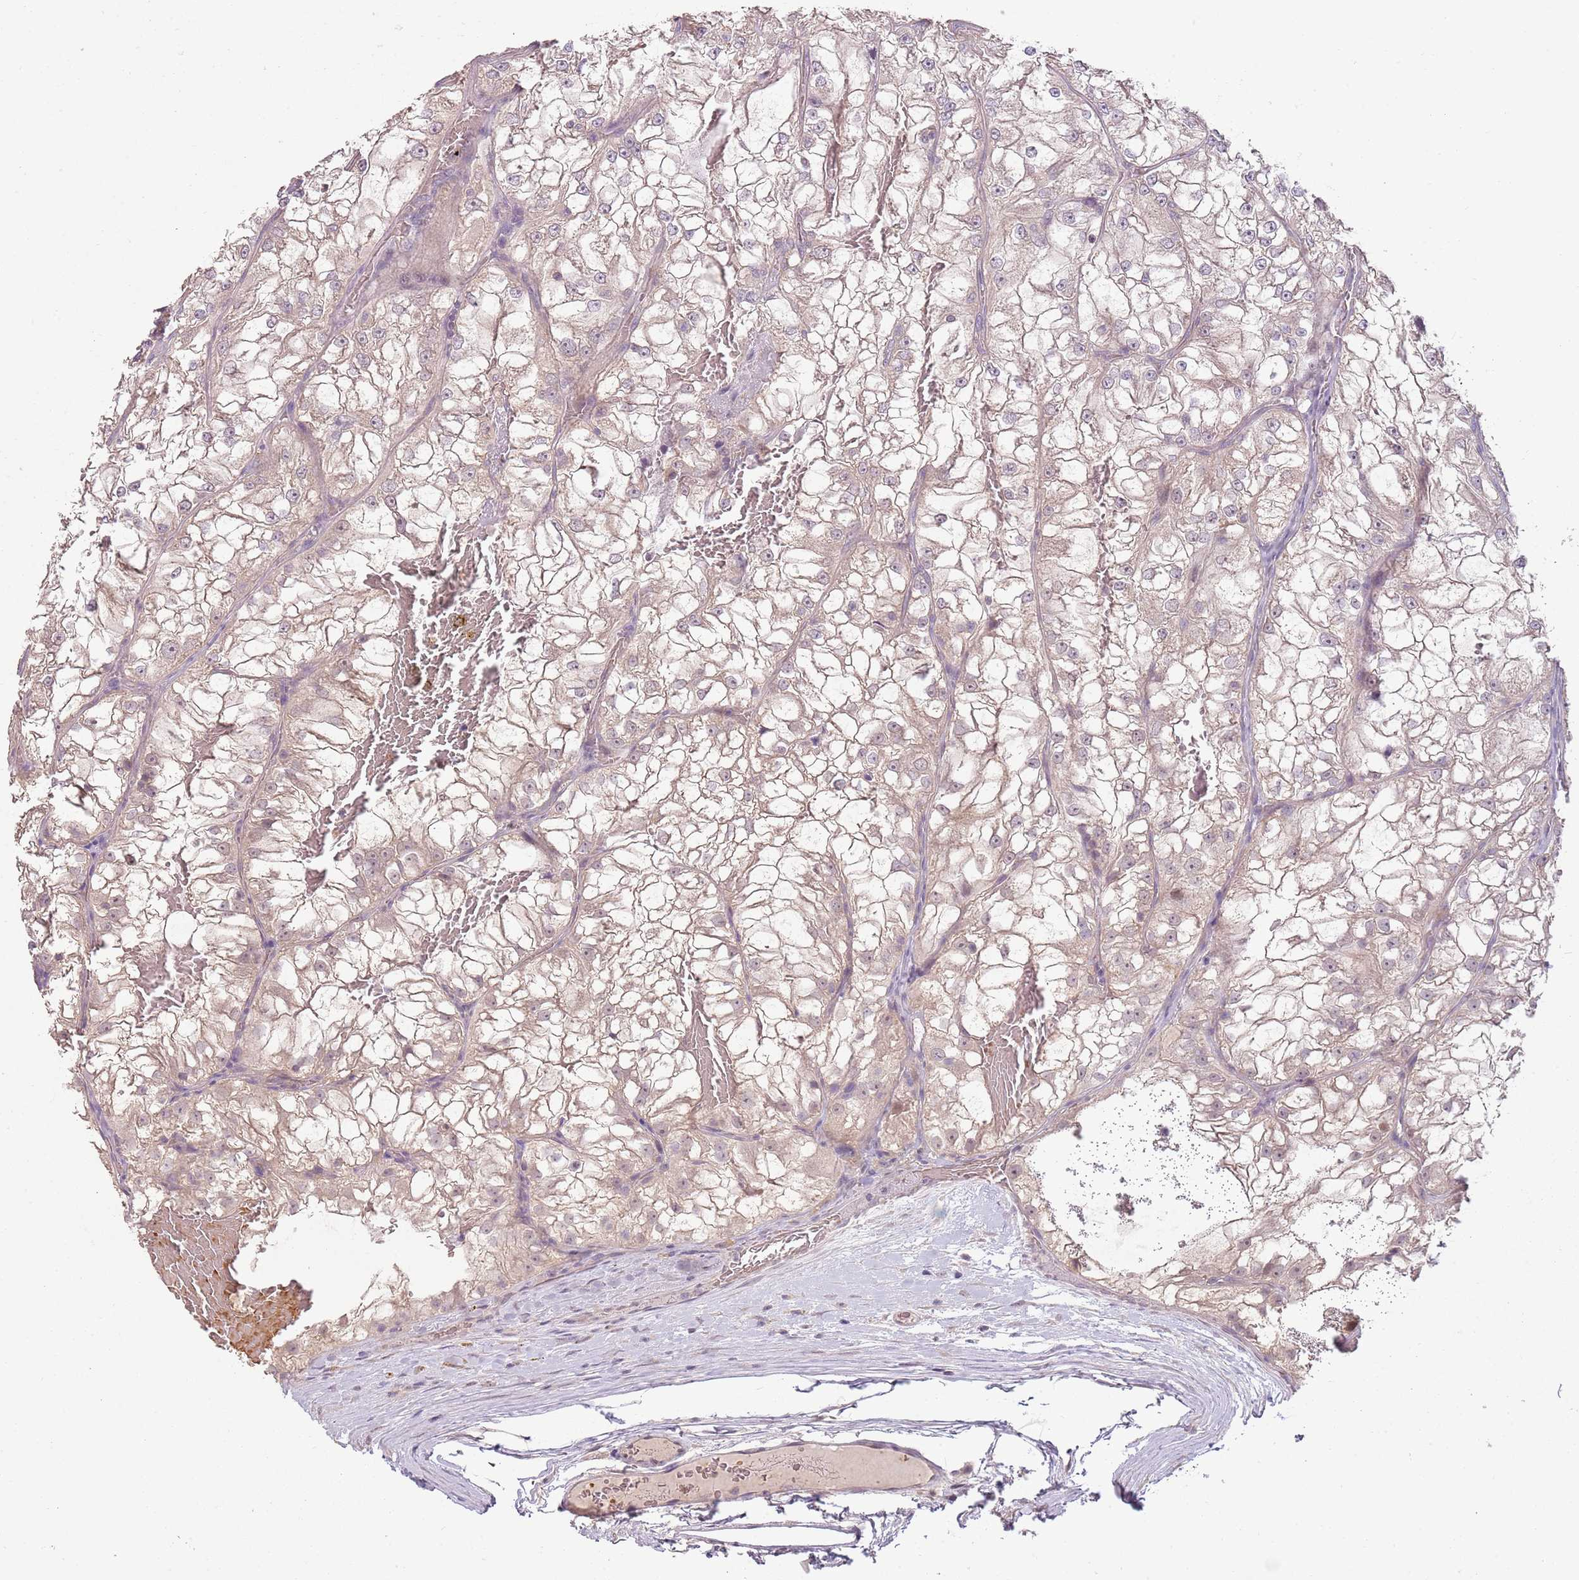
{"staining": {"intensity": "weak", "quantity": "<25%", "location": "cytoplasmic/membranous"}, "tissue": "renal cancer", "cell_type": "Tumor cells", "image_type": "cancer", "snomed": [{"axis": "morphology", "description": "Adenocarcinoma, NOS"}, {"axis": "topography", "description": "Kidney"}], "caption": "Renal adenocarcinoma was stained to show a protein in brown. There is no significant staining in tumor cells. (Brightfield microscopy of DAB (3,3'-diaminobenzidine) immunohistochemistry (IHC) at high magnification).", "gene": "TEKT4", "patient": {"sex": "female", "age": 72}}